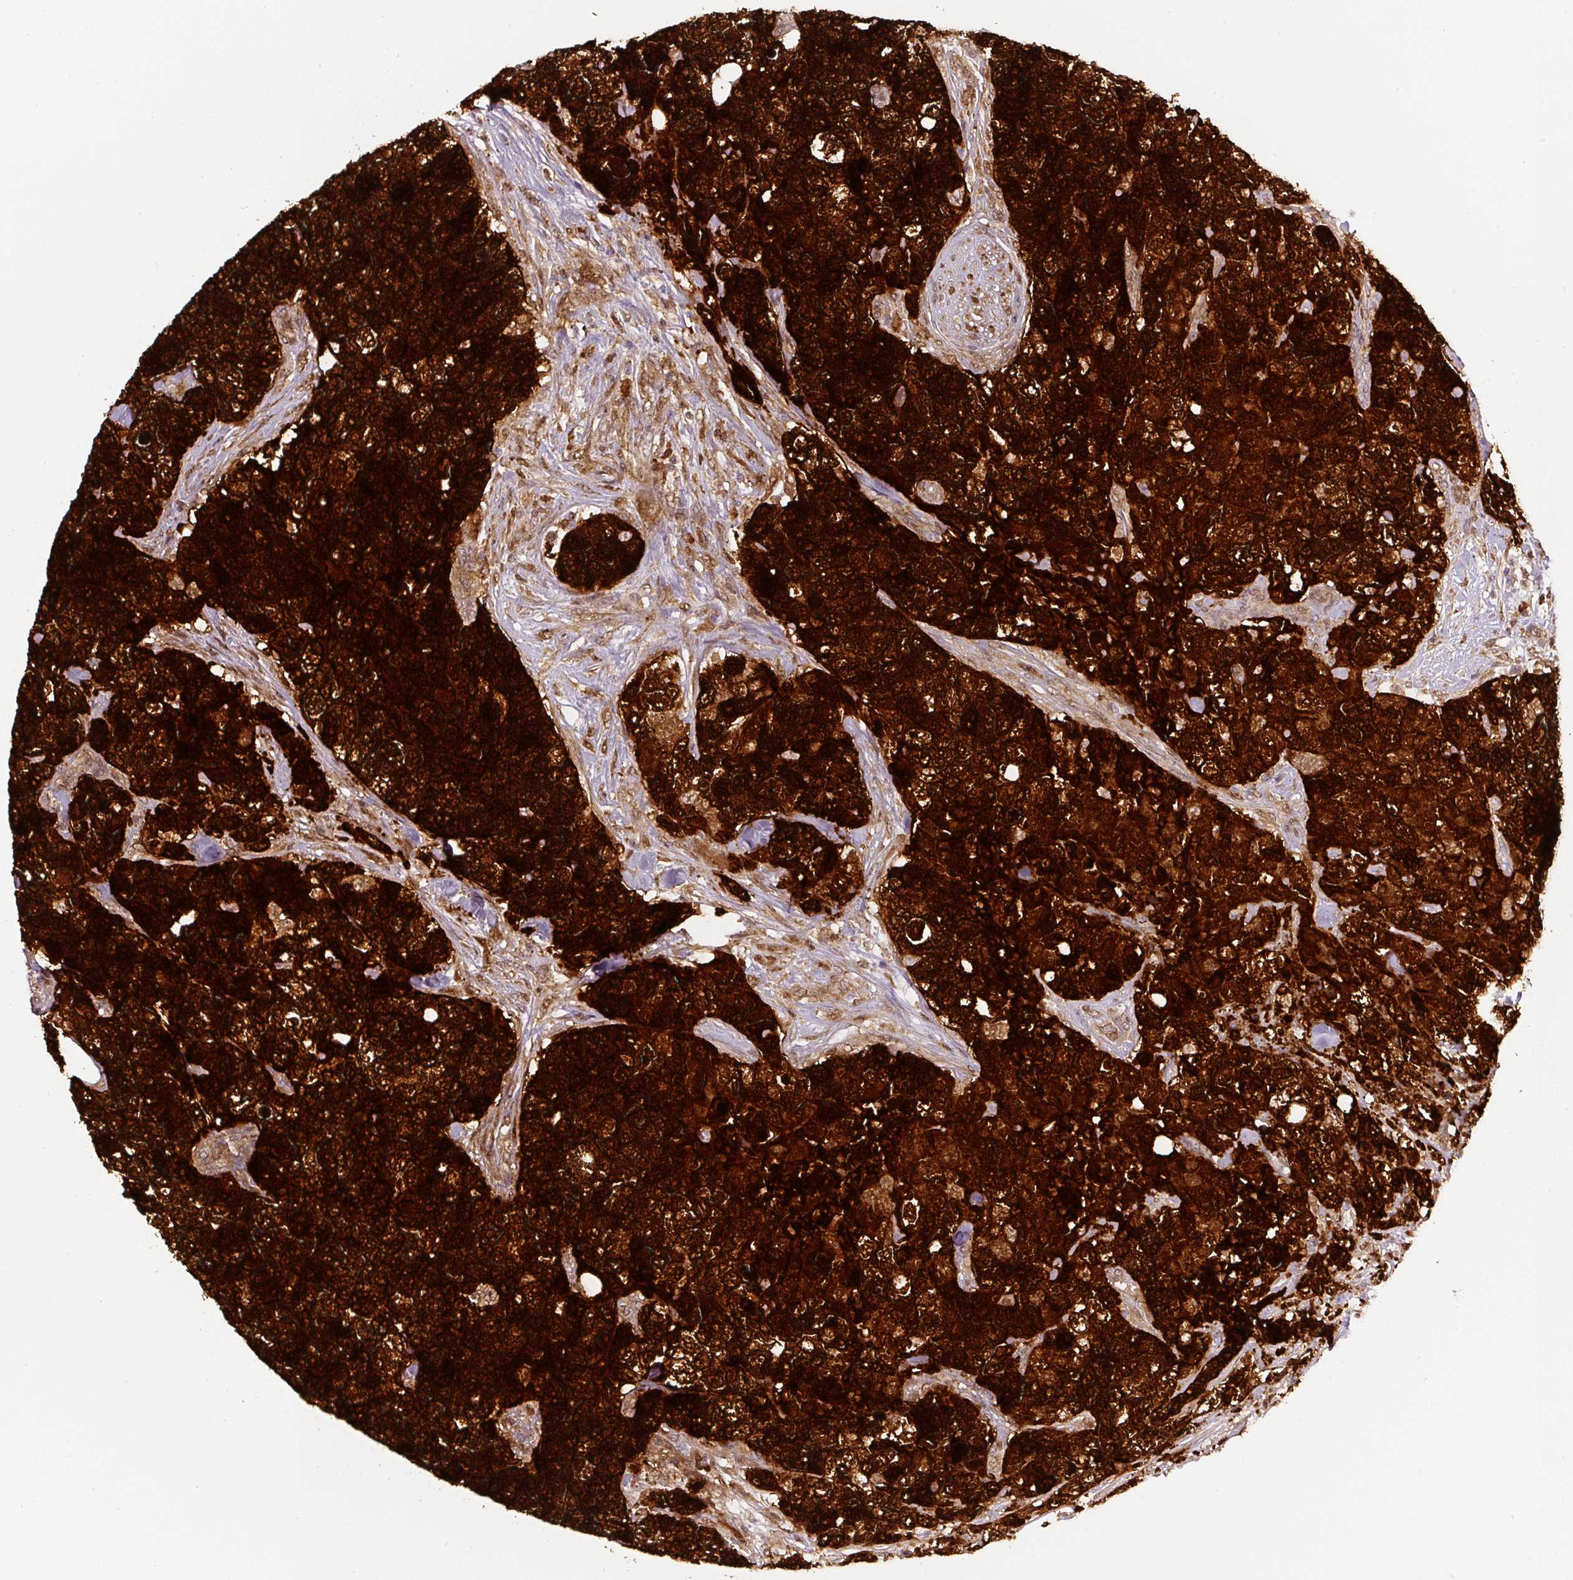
{"staining": {"intensity": "strong", "quantity": ">75%", "location": "cytoplasmic/membranous,nuclear"}, "tissue": "urothelial cancer", "cell_type": "Tumor cells", "image_type": "cancer", "snomed": [{"axis": "morphology", "description": "Urothelial carcinoma, High grade"}, {"axis": "topography", "description": "Urinary bladder"}], "caption": "Human urothelial cancer stained for a protein (brown) reveals strong cytoplasmic/membranous and nuclear positive positivity in approximately >75% of tumor cells.", "gene": "ANXA1", "patient": {"sex": "female", "age": 78}}